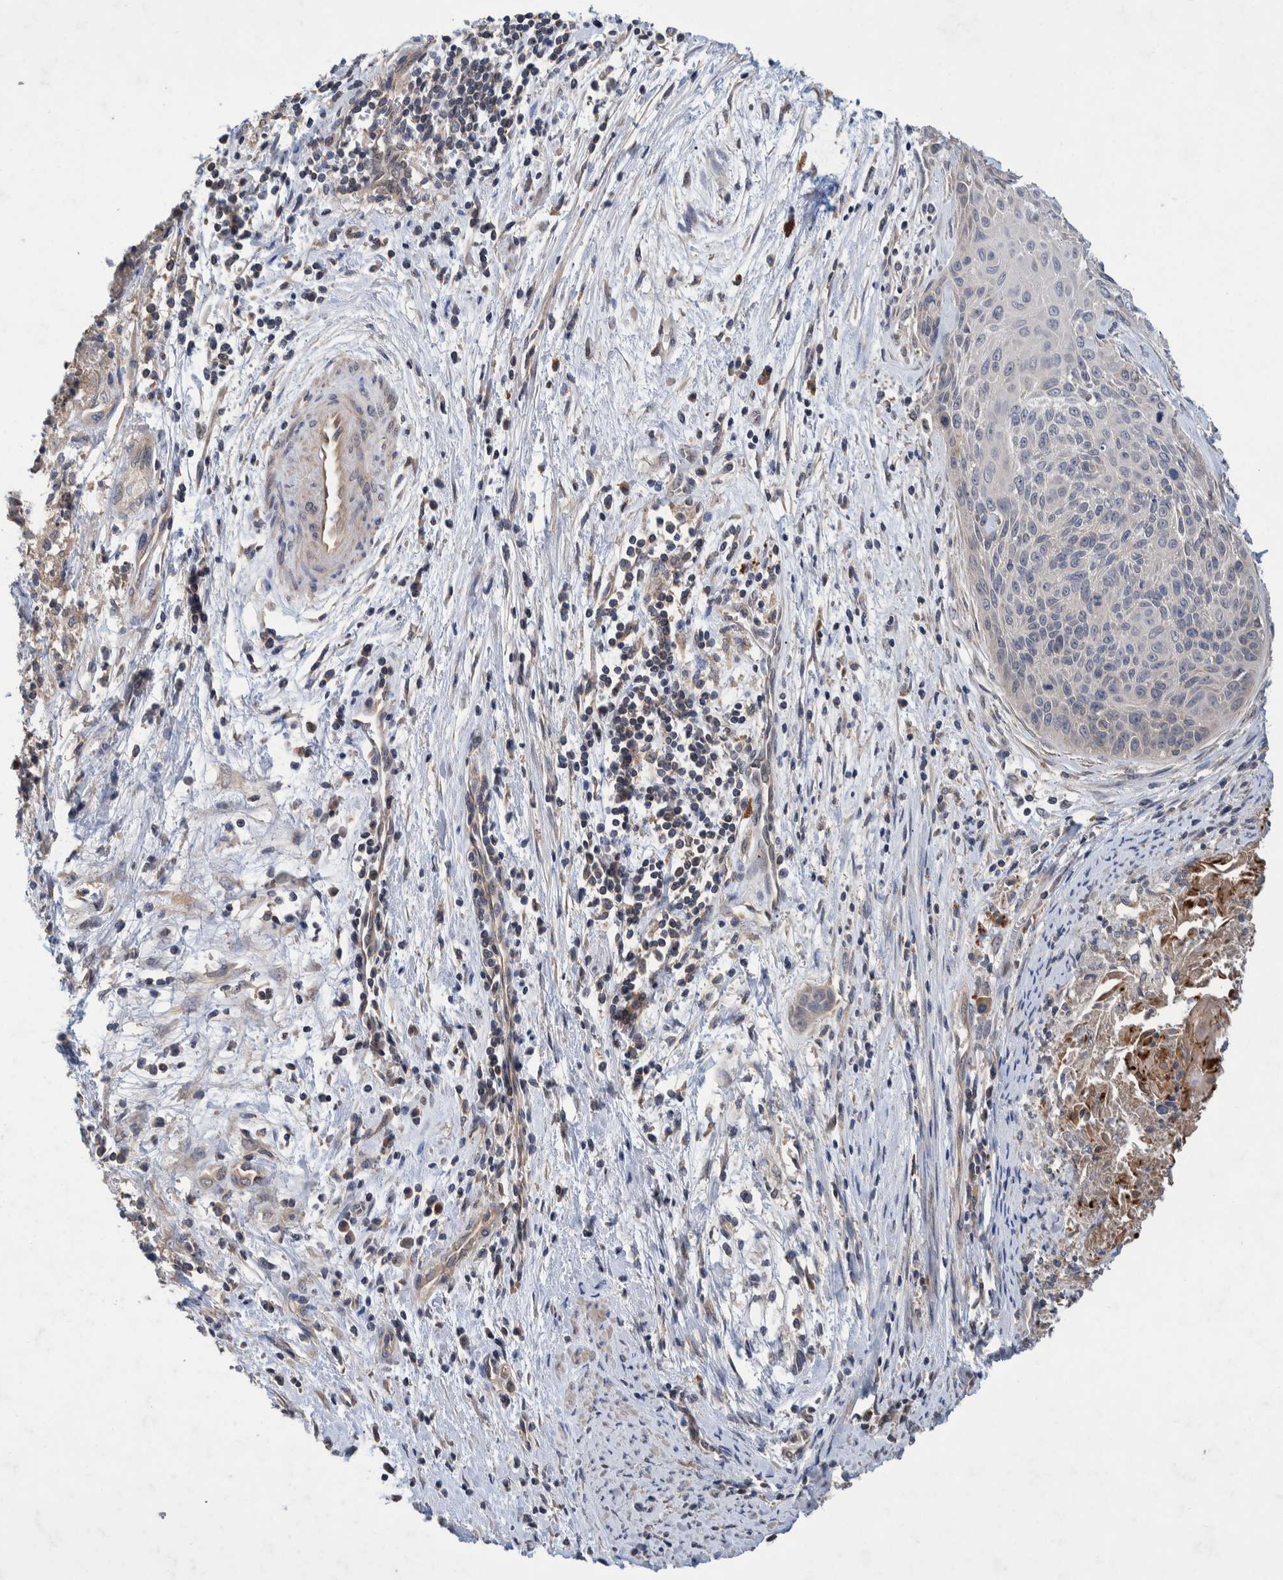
{"staining": {"intensity": "negative", "quantity": "none", "location": "none"}, "tissue": "cervical cancer", "cell_type": "Tumor cells", "image_type": "cancer", "snomed": [{"axis": "morphology", "description": "Squamous cell carcinoma, NOS"}, {"axis": "topography", "description": "Cervix"}], "caption": "This is an IHC image of human squamous cell carcinoma (cervical). There is no staining in tumor cells.", "gene": "PLPBP", "patient": {"sex": "female", "age": 55}}